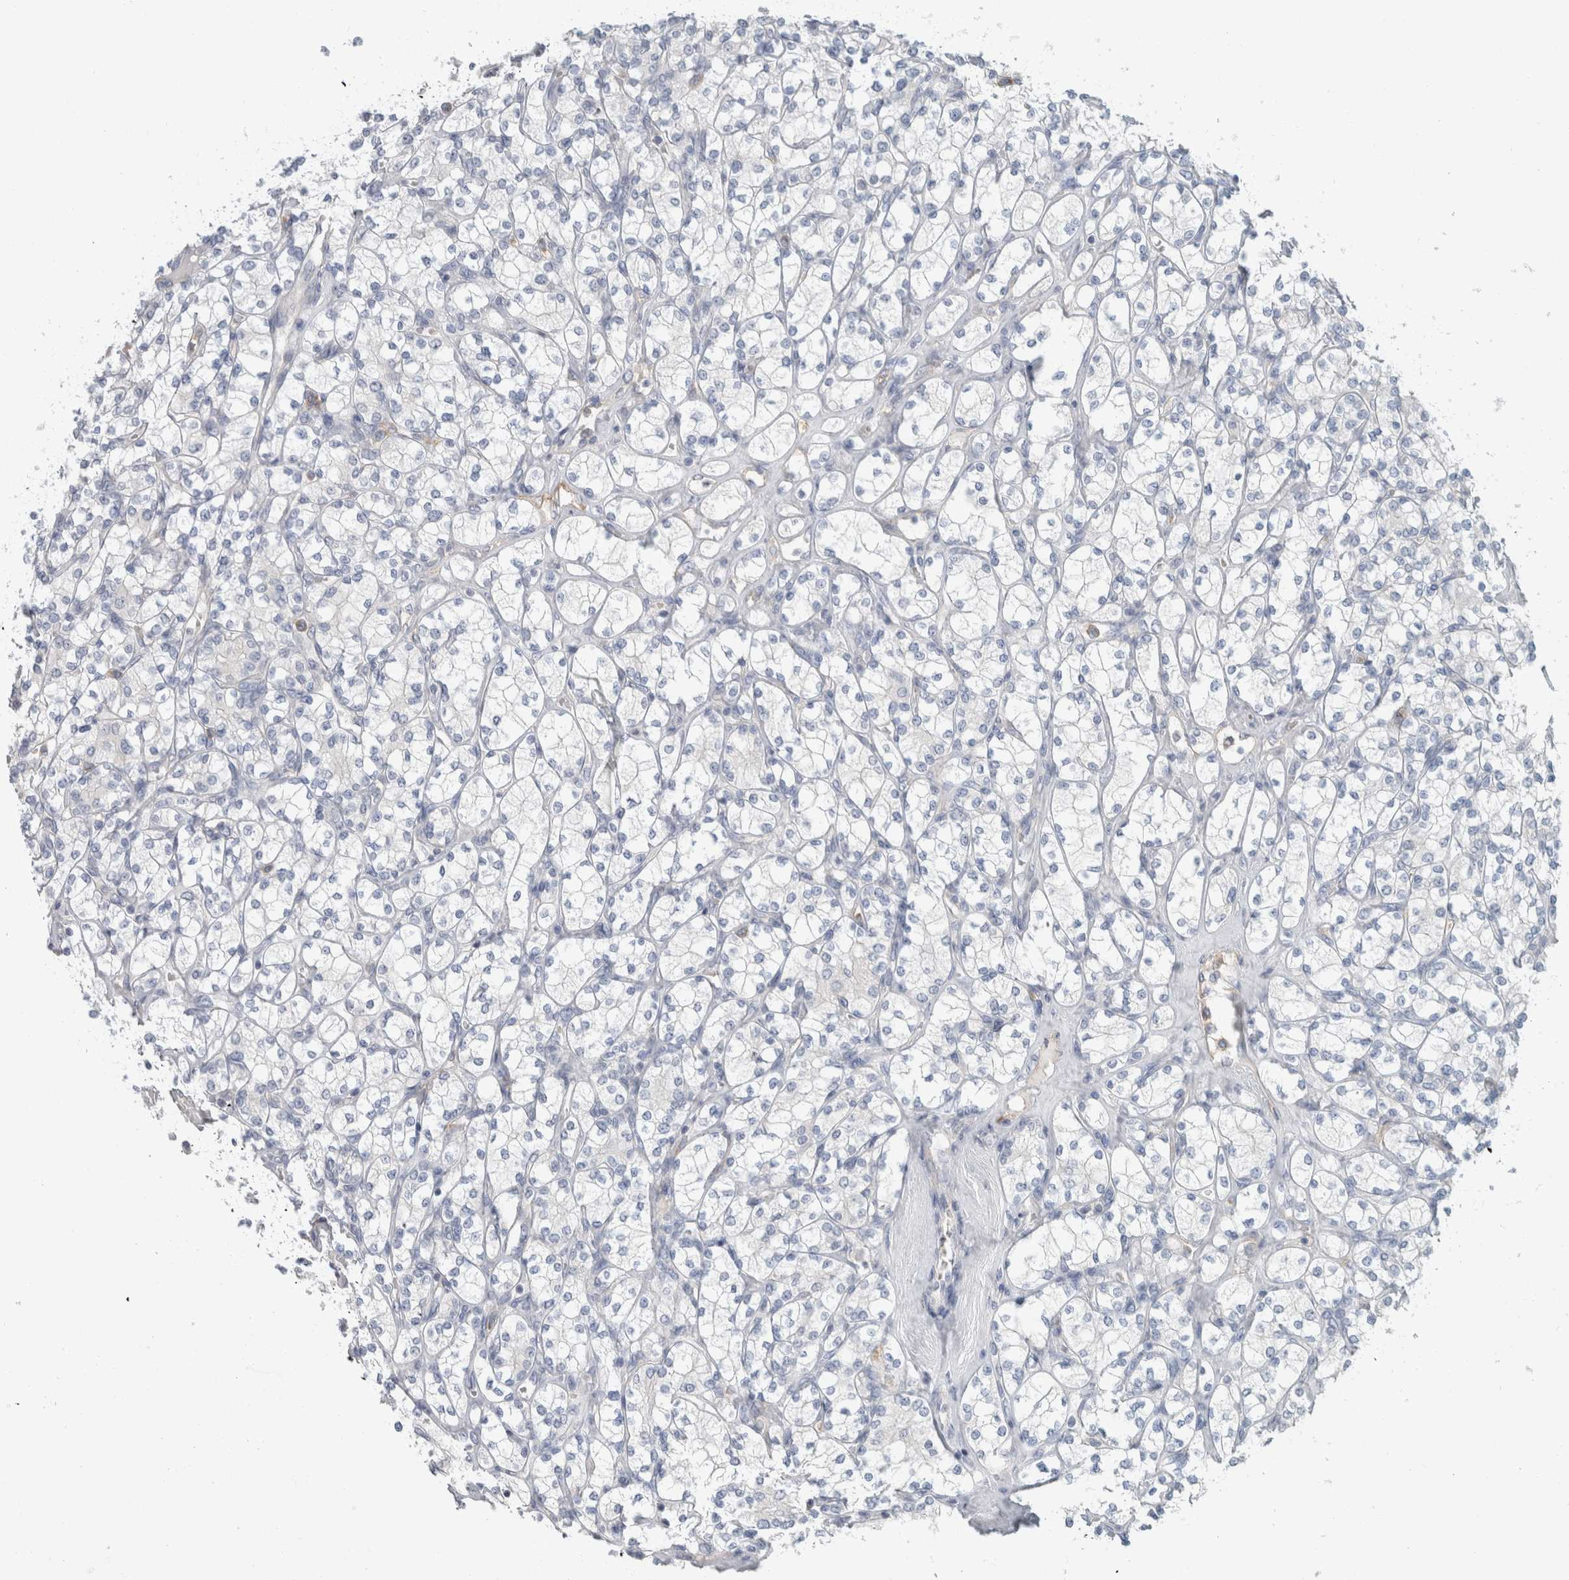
{"staining": {"intensity": "negative", "quantity": "none", "location": "none"}, "tissue": "renal cancer", "cell_type": "Tumor cells", "image_type": "cancer", "snomed": [{"axis": "morphology", "description": "Adenocarcinoma, NOS"}, {"axis": "topography", "description": "Kidney"}], "caption": "DAB immunohistochemical staining of human renal adenocarcinoma displays no significant expression in tumor cells. The staining is performed using DAB (3,3'-diaminobenzidine) brown chromogen with nuclei counter-stained in using hematoxylin.", "gene": "CD55", "patient": {"sex": "male", "age": 77}}